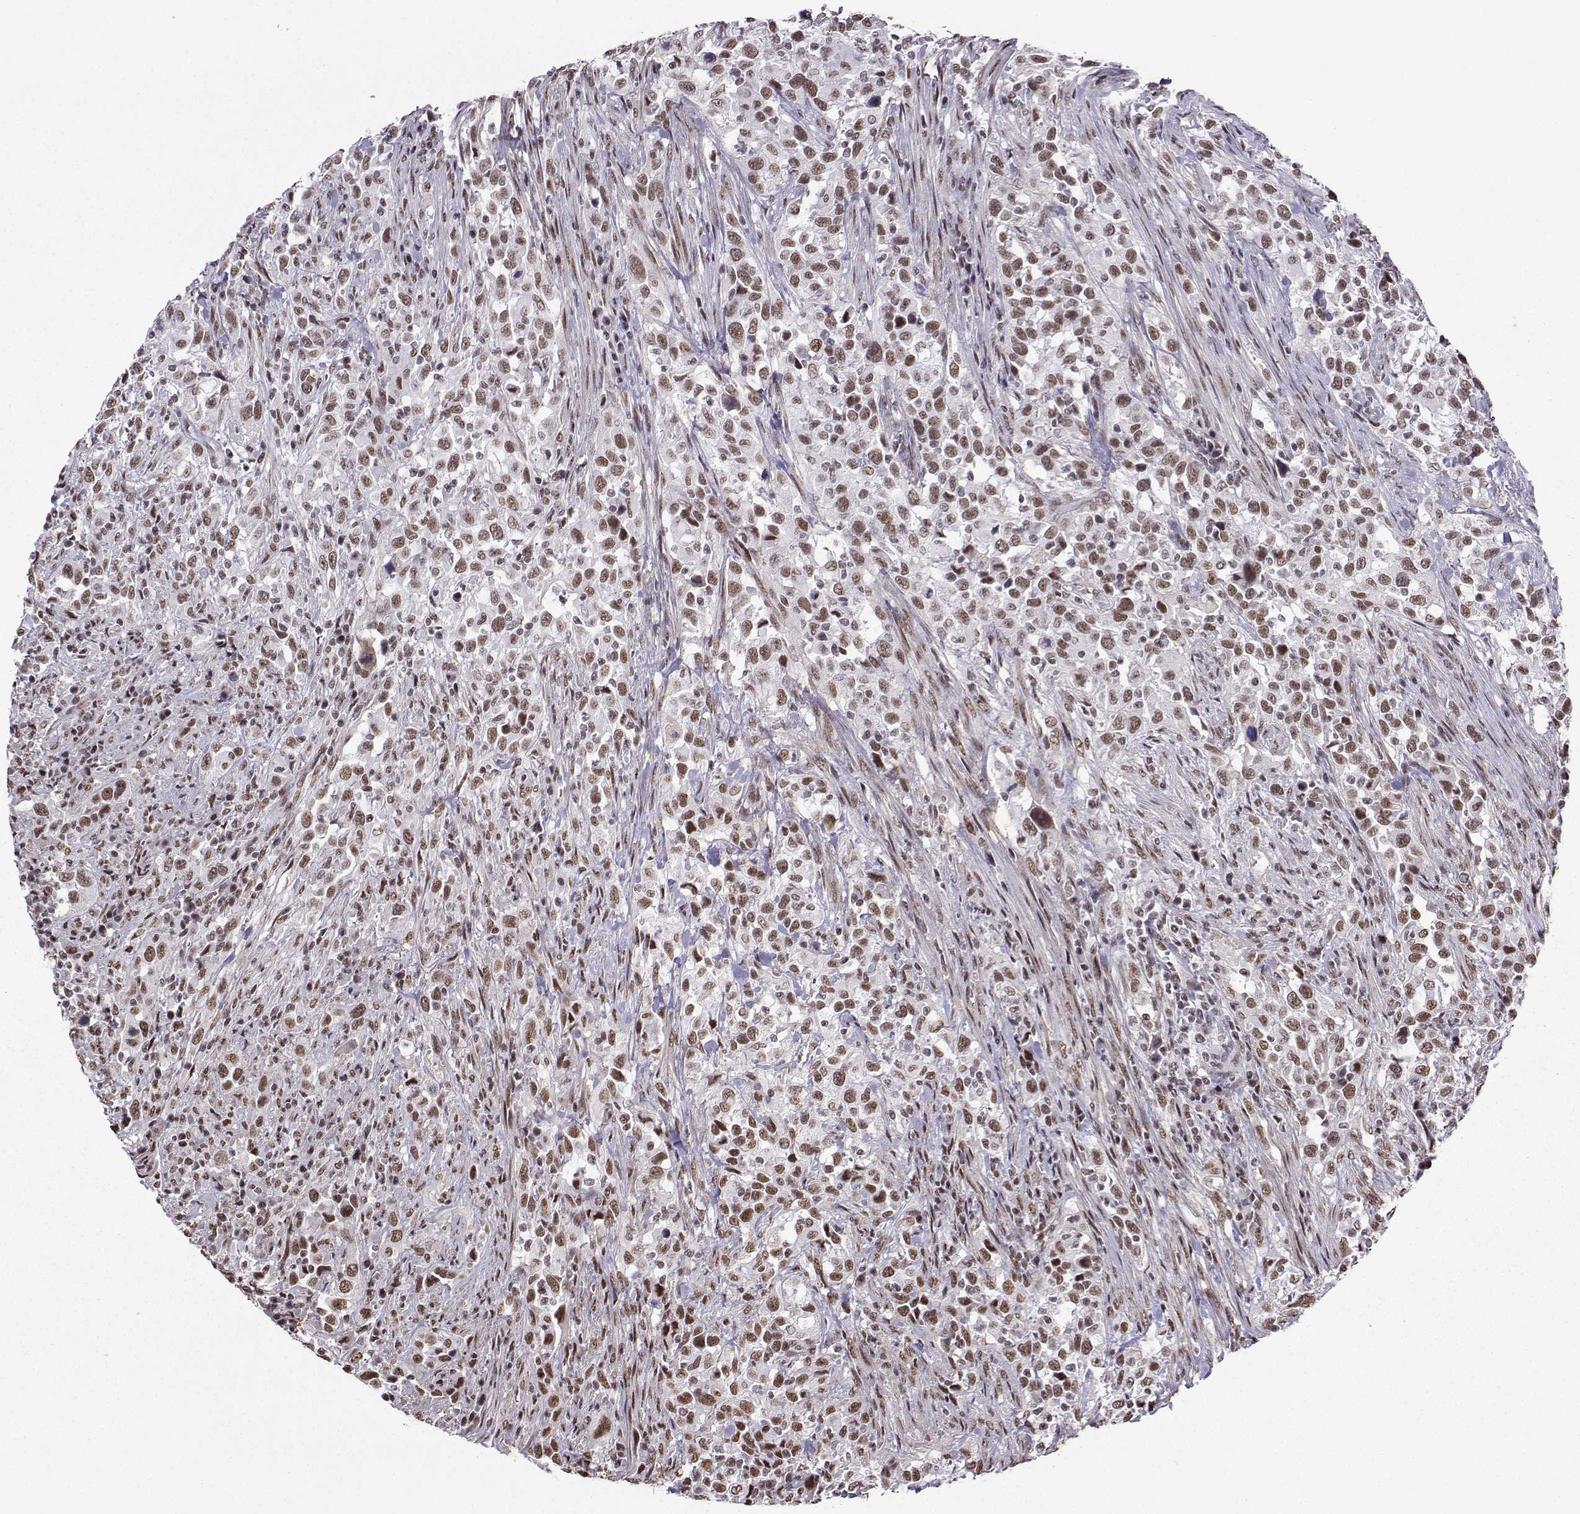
{"staining": {"intensity": "moderate", "quantity": ">75%", "location": "nuclear"}, "tissue": "urothelial cancer", "cell_type": "Tumor cells", "image_type": "cancer", "snomed": [{"axis": "morphology", "description": "Urothelial carcinoma, NOS"}, {"axis": "morphology", "description": "Urothelial carcinoma, High grade"}, {"axis": "topography", "description": "Urinary bladder"}], "caption": "IHC of high-grade urothelial carcinoma displays medium levels of moderate nuclear positivity in approximately >75% of tumor cells. (DAB (3,3'-diaminobenzidine) = brown stain, brightfield microscopy at high magnification).", "gene": "CCNK", "patient": {"sex": "female", "age": 64}}